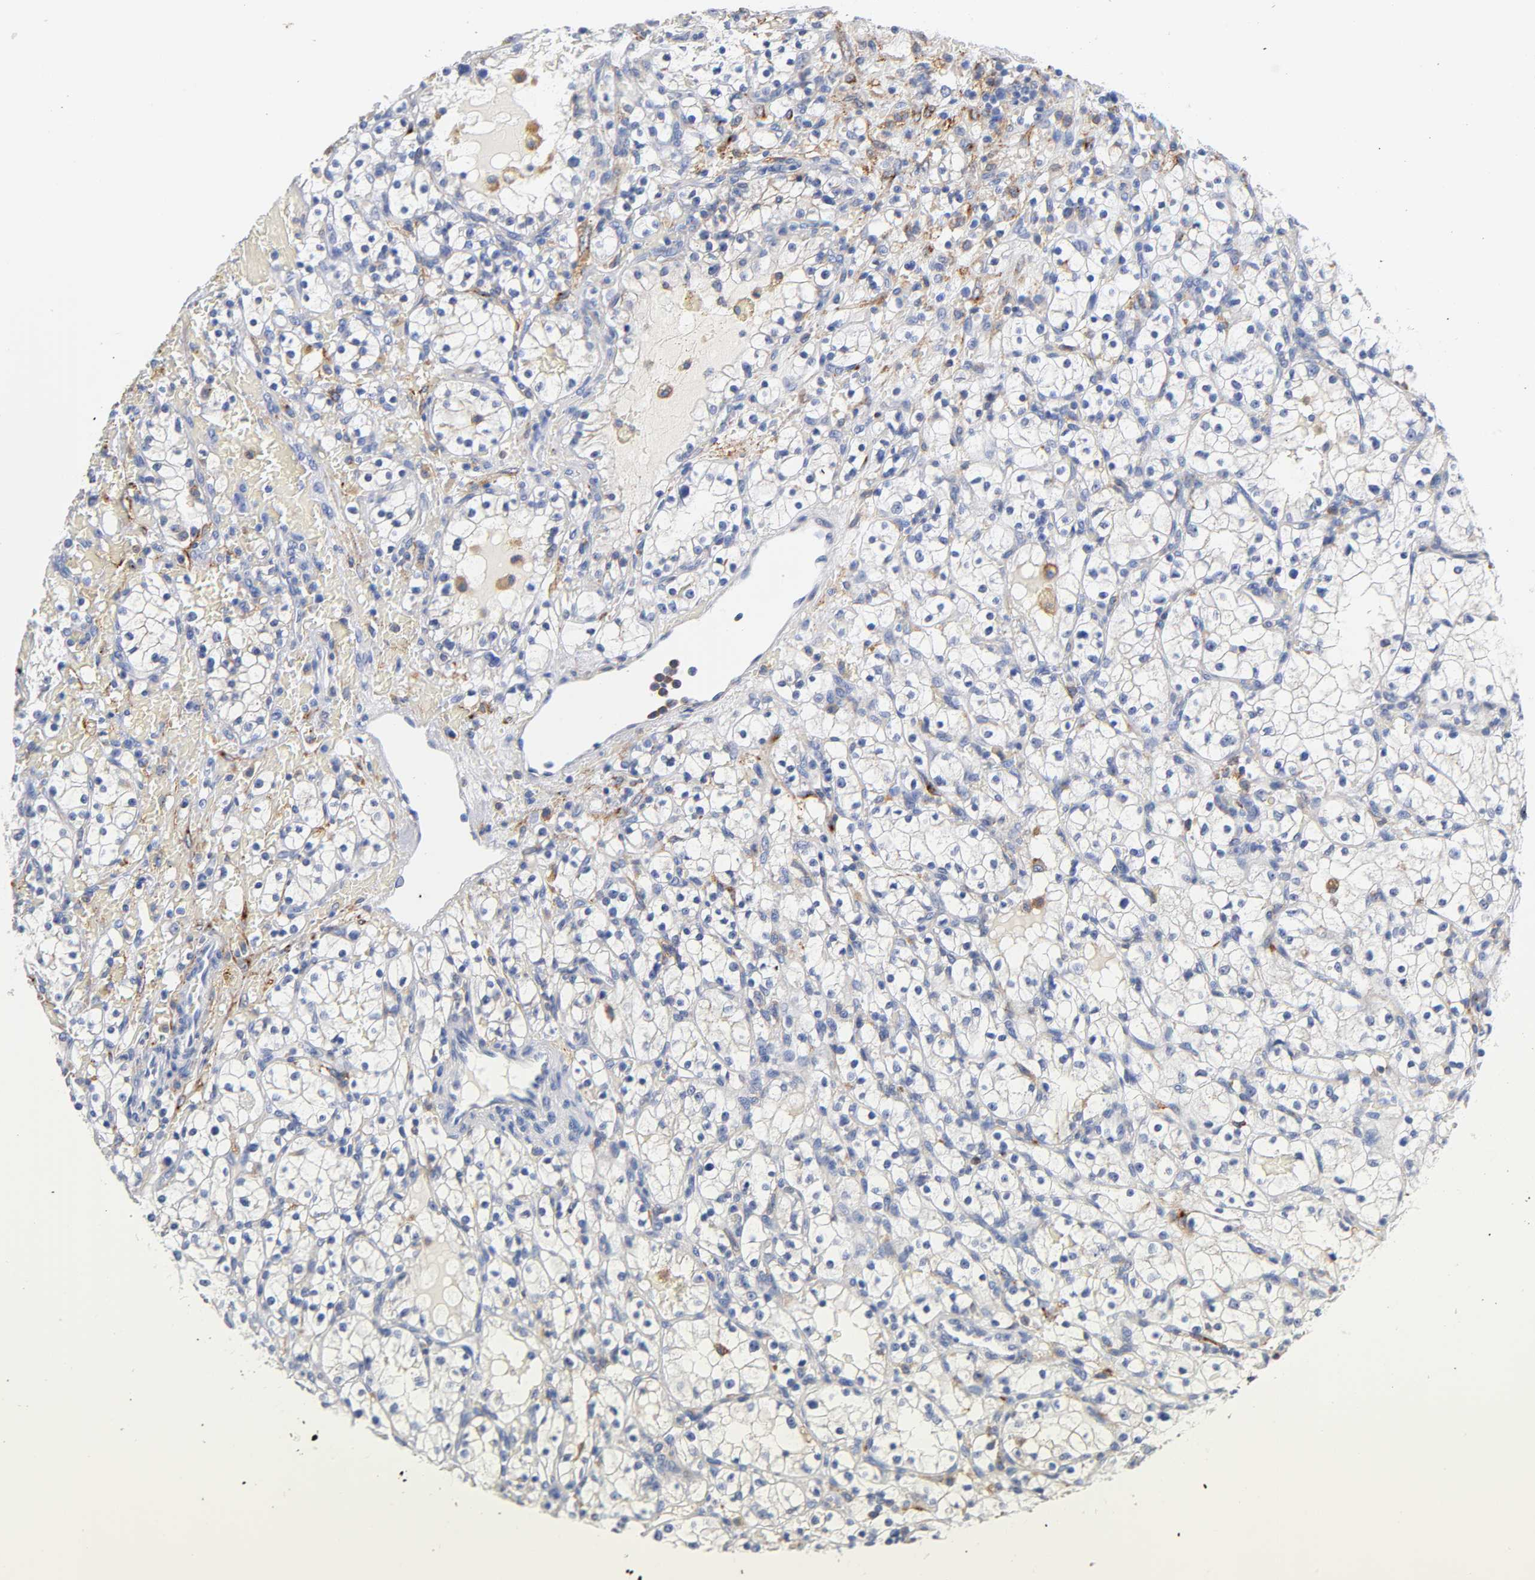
{"staining": {"intensity": "negative", "quantity": "none", "location": "none"}, "tissue": "renal cancer", "cell_type": "Tumor cells", "image_type": "cancer", "snomed": [{"axis": "morphology", "description": "Normal tissue, NOS"}, {"axis": "morphology", "description": "Adenocarcinoma, NOS"}, {"axis": "topography", "description": "Kidney"}], "caption": "A high-resolution micrograph shows immunohistochemistry (IHC) staining of adenocarcinoma (renal), which demonstrates no significant staining in tumor cells.", "gene": "LRP1", "patient": {"sex": "female", "age": 55}}